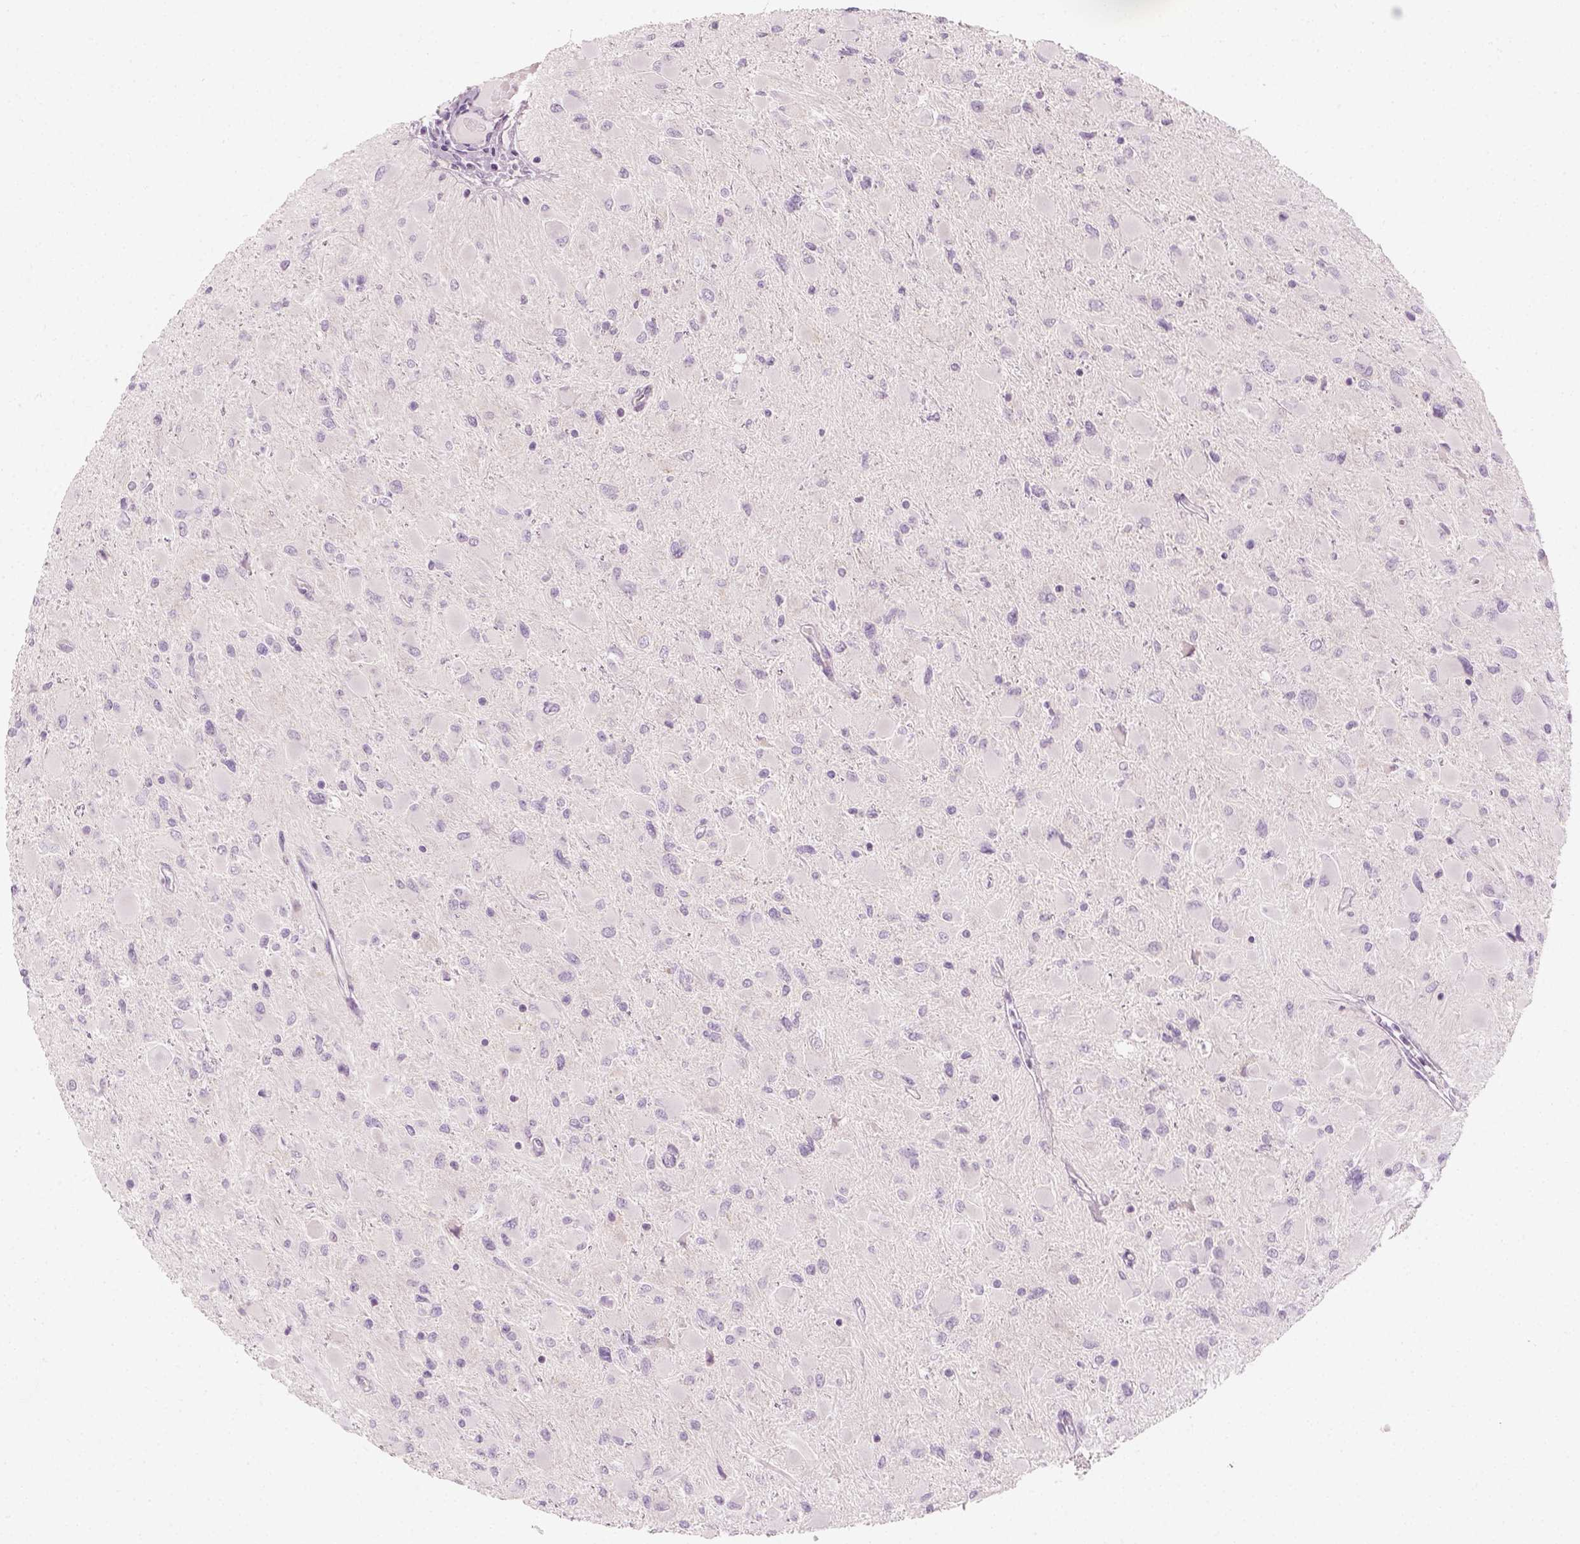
{"staining": {"intensity": "negative", "quantity": "none", "location": "none"}, "tissue": "glioma", "cell_type": "Tumor cells", "image_type": "cancer", "snomed": [{"axis": "morphology", "description": "Glioma, malignant, High grade"}, {"axis": "topography", "description": "Cerebral cortex"}], "caption": "Glioma was stained to show a protein in brown. There is no significant positivity in tumor cells.", "gene": "PRAME", "patient": {"sex": "female", "age": 36}}